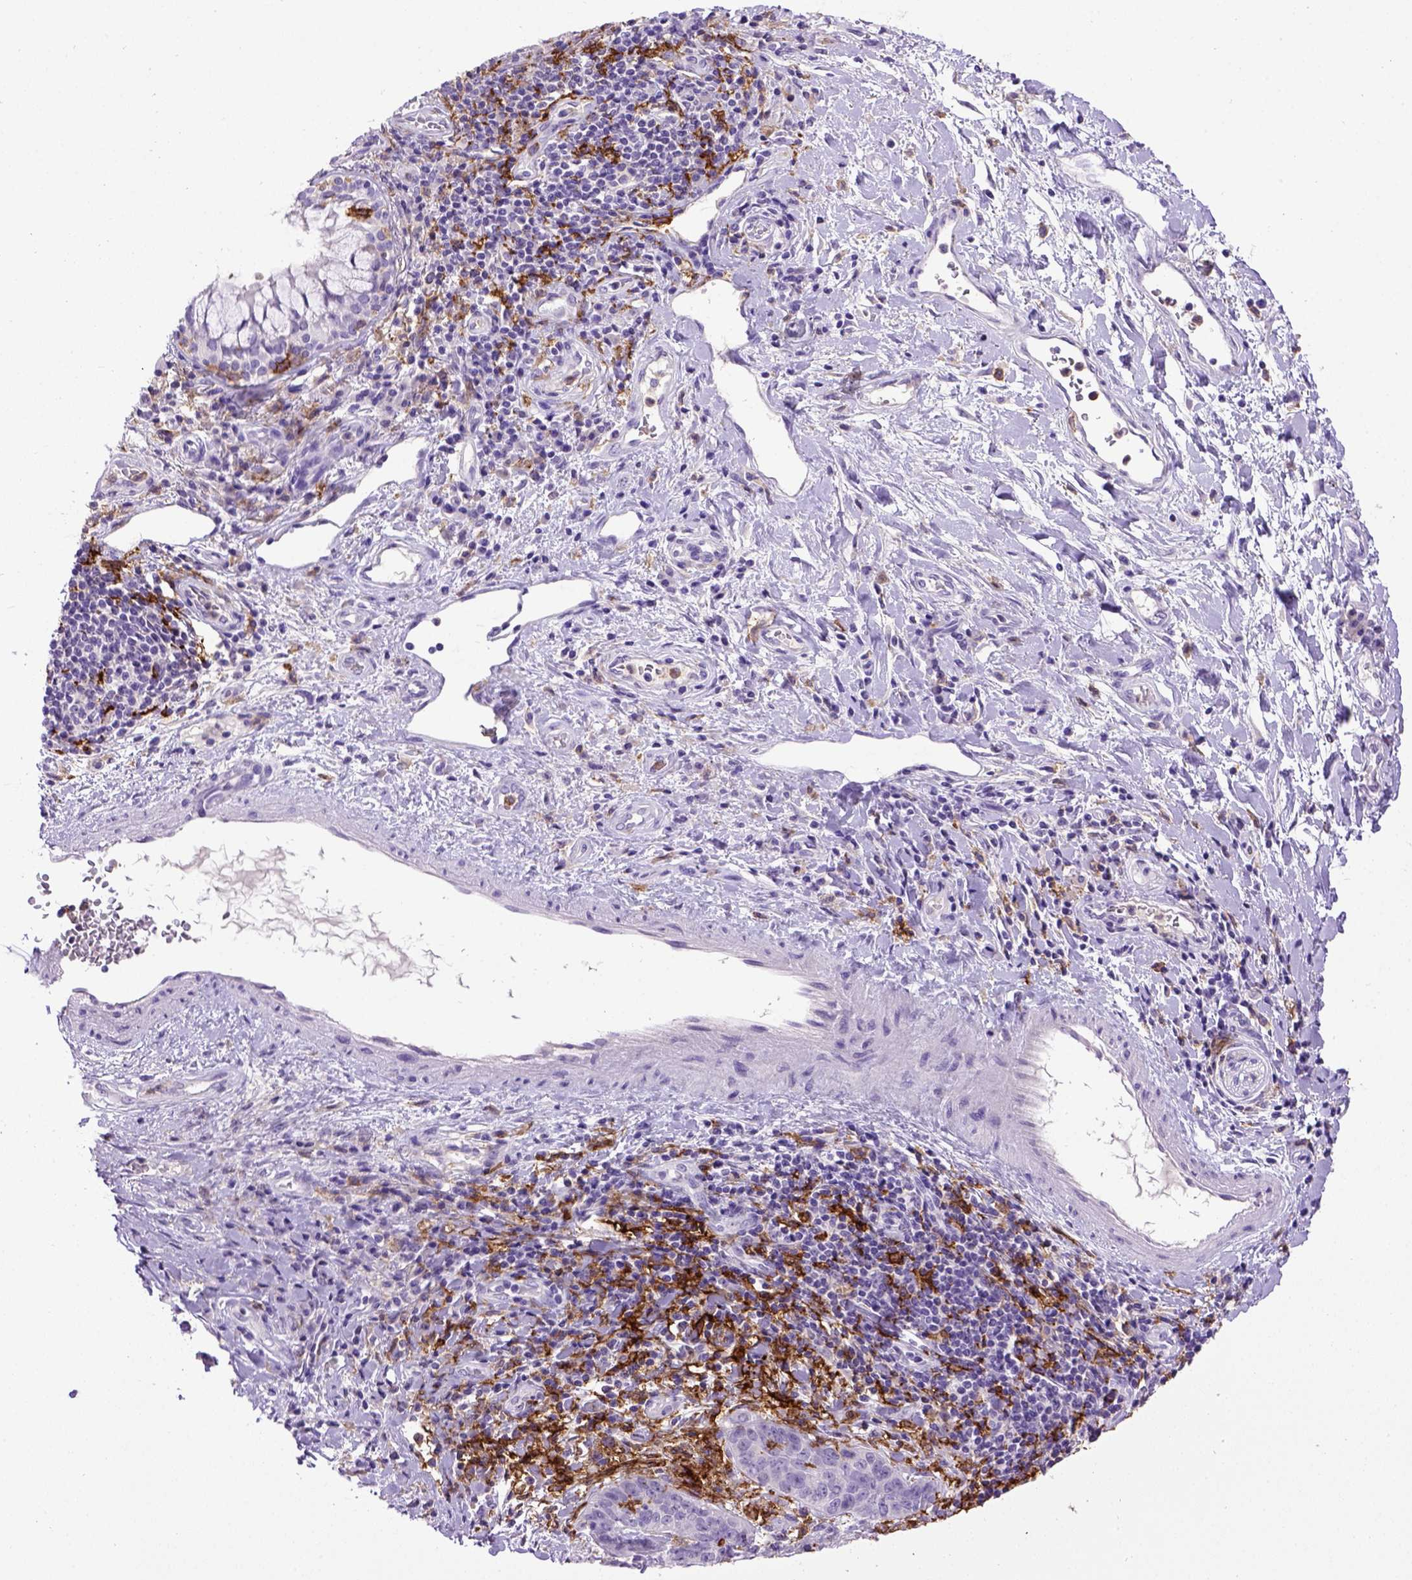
{"staining": {"intensity": "negative", "quantity": "none", "location": "none"}, "tissue": "lung cancer", "cell_type": "Tumor cells", "image_type": "cancer", "snomed": [{"axis": "morphology", "description": "Normal tissue, NOS"}, {"axis": "morphology", "description": "Squamous cell carcinoma, NOS"}, {"axis": "topography", "description": "Bronchus"}, {"axis": "topography", "description": "Lung"}], "caption": "There is no significant staining in tumor cells of lung squamous cell carcinoma.", "gene": "ITGAX", "patient": {"sex": "male", "age": 64}}